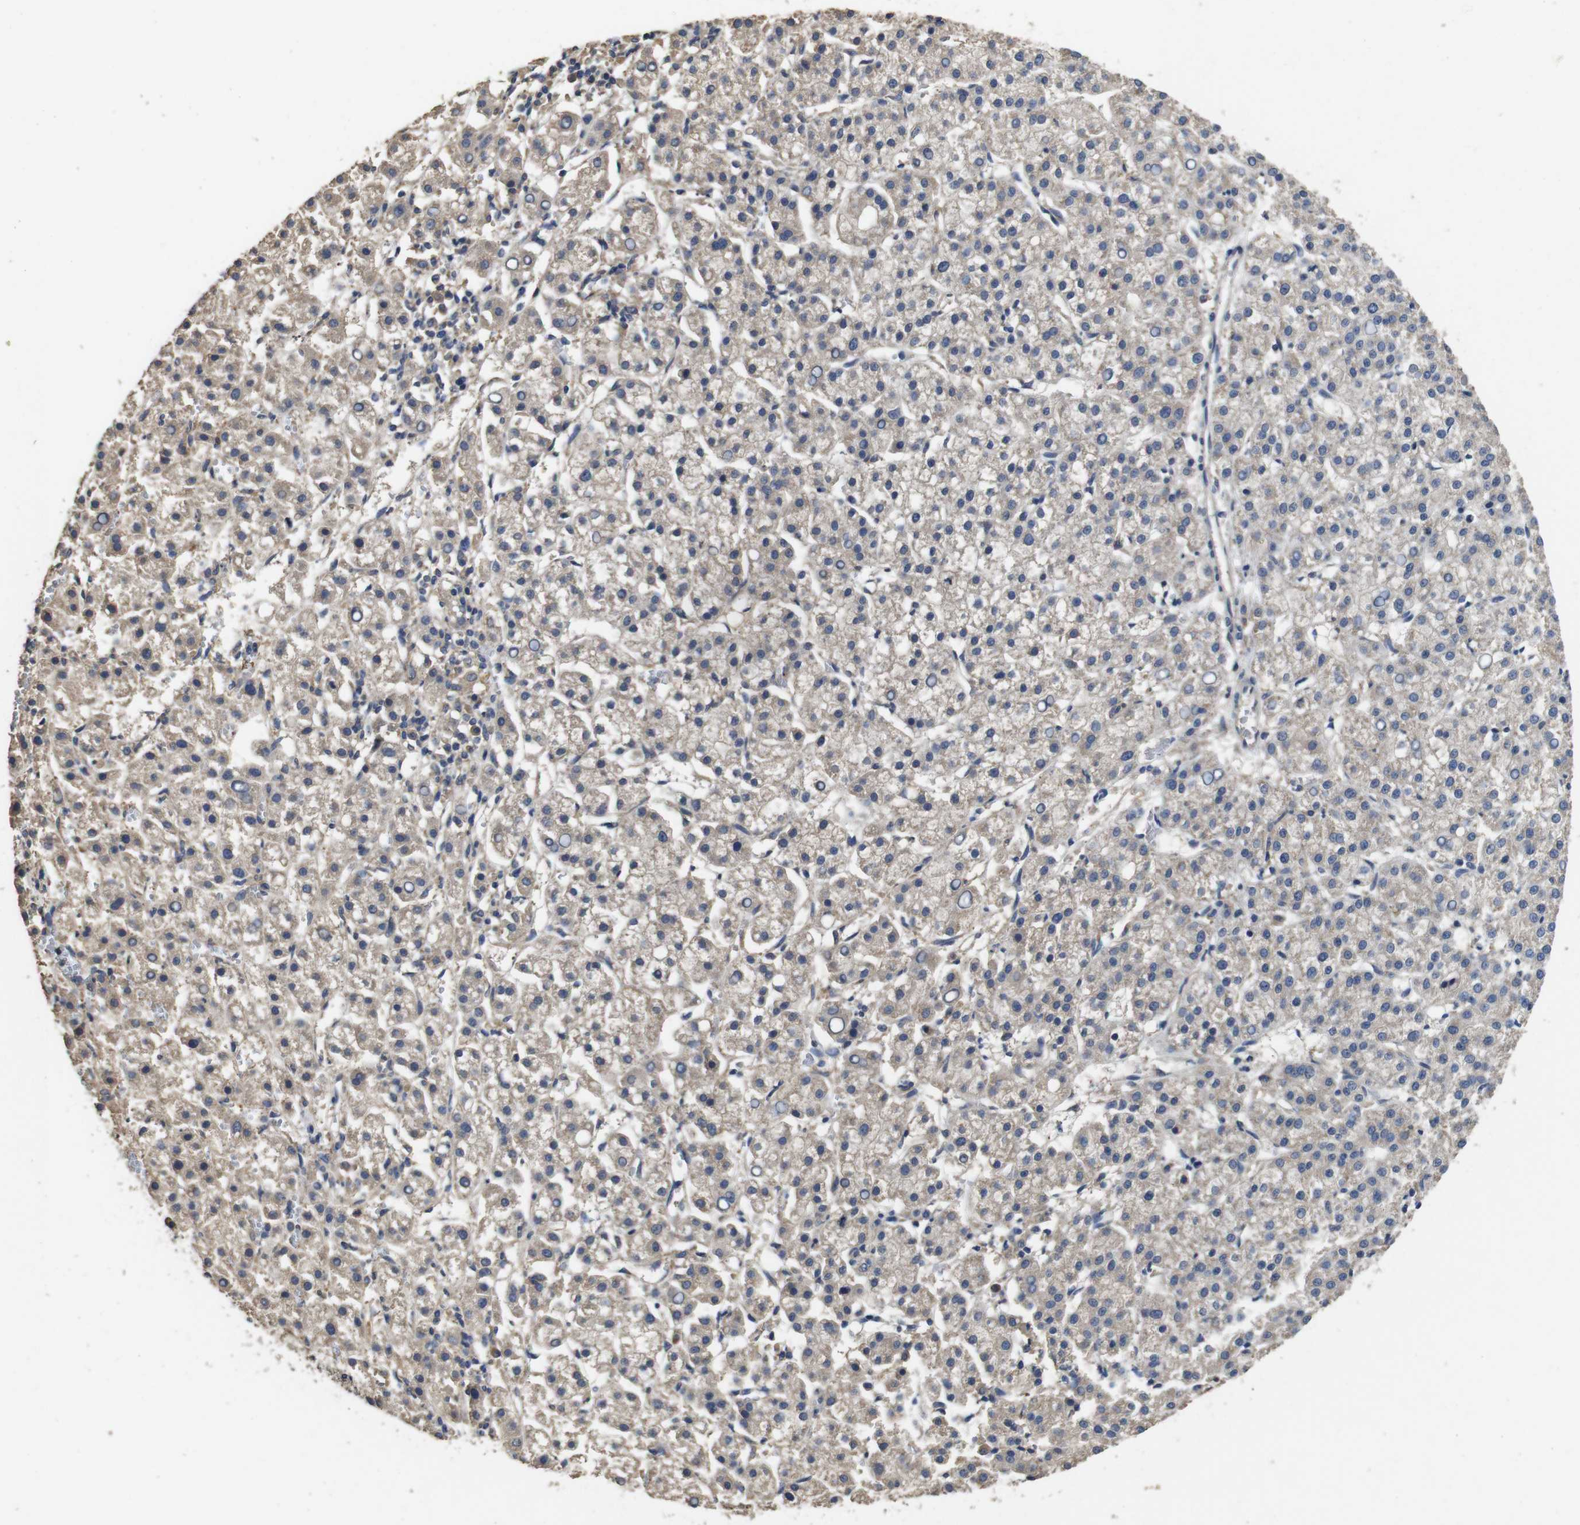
{"staining": {"intensity": "weak", "quantity": "<25%", "location": "cytoplasmic/membranous"}, "tissue": "liver cancer", "cell_type": "Tumor cells", "image_type": "cancer", "snomed": [{"axis": "morphology", "description": "Carcinoma, Hepatocellular, NOS"}, {"axis": "topography", "description": "Liver"}], "caption": "An immunohistochemistry histopathology image of hepatocellular carcinoma (liver) is shown. There is no staining in tumor cells of hepatocellular carcinoma (liver).", "gene": "ARHGAP24", "patient": {"sex": "female", "age": 58}}